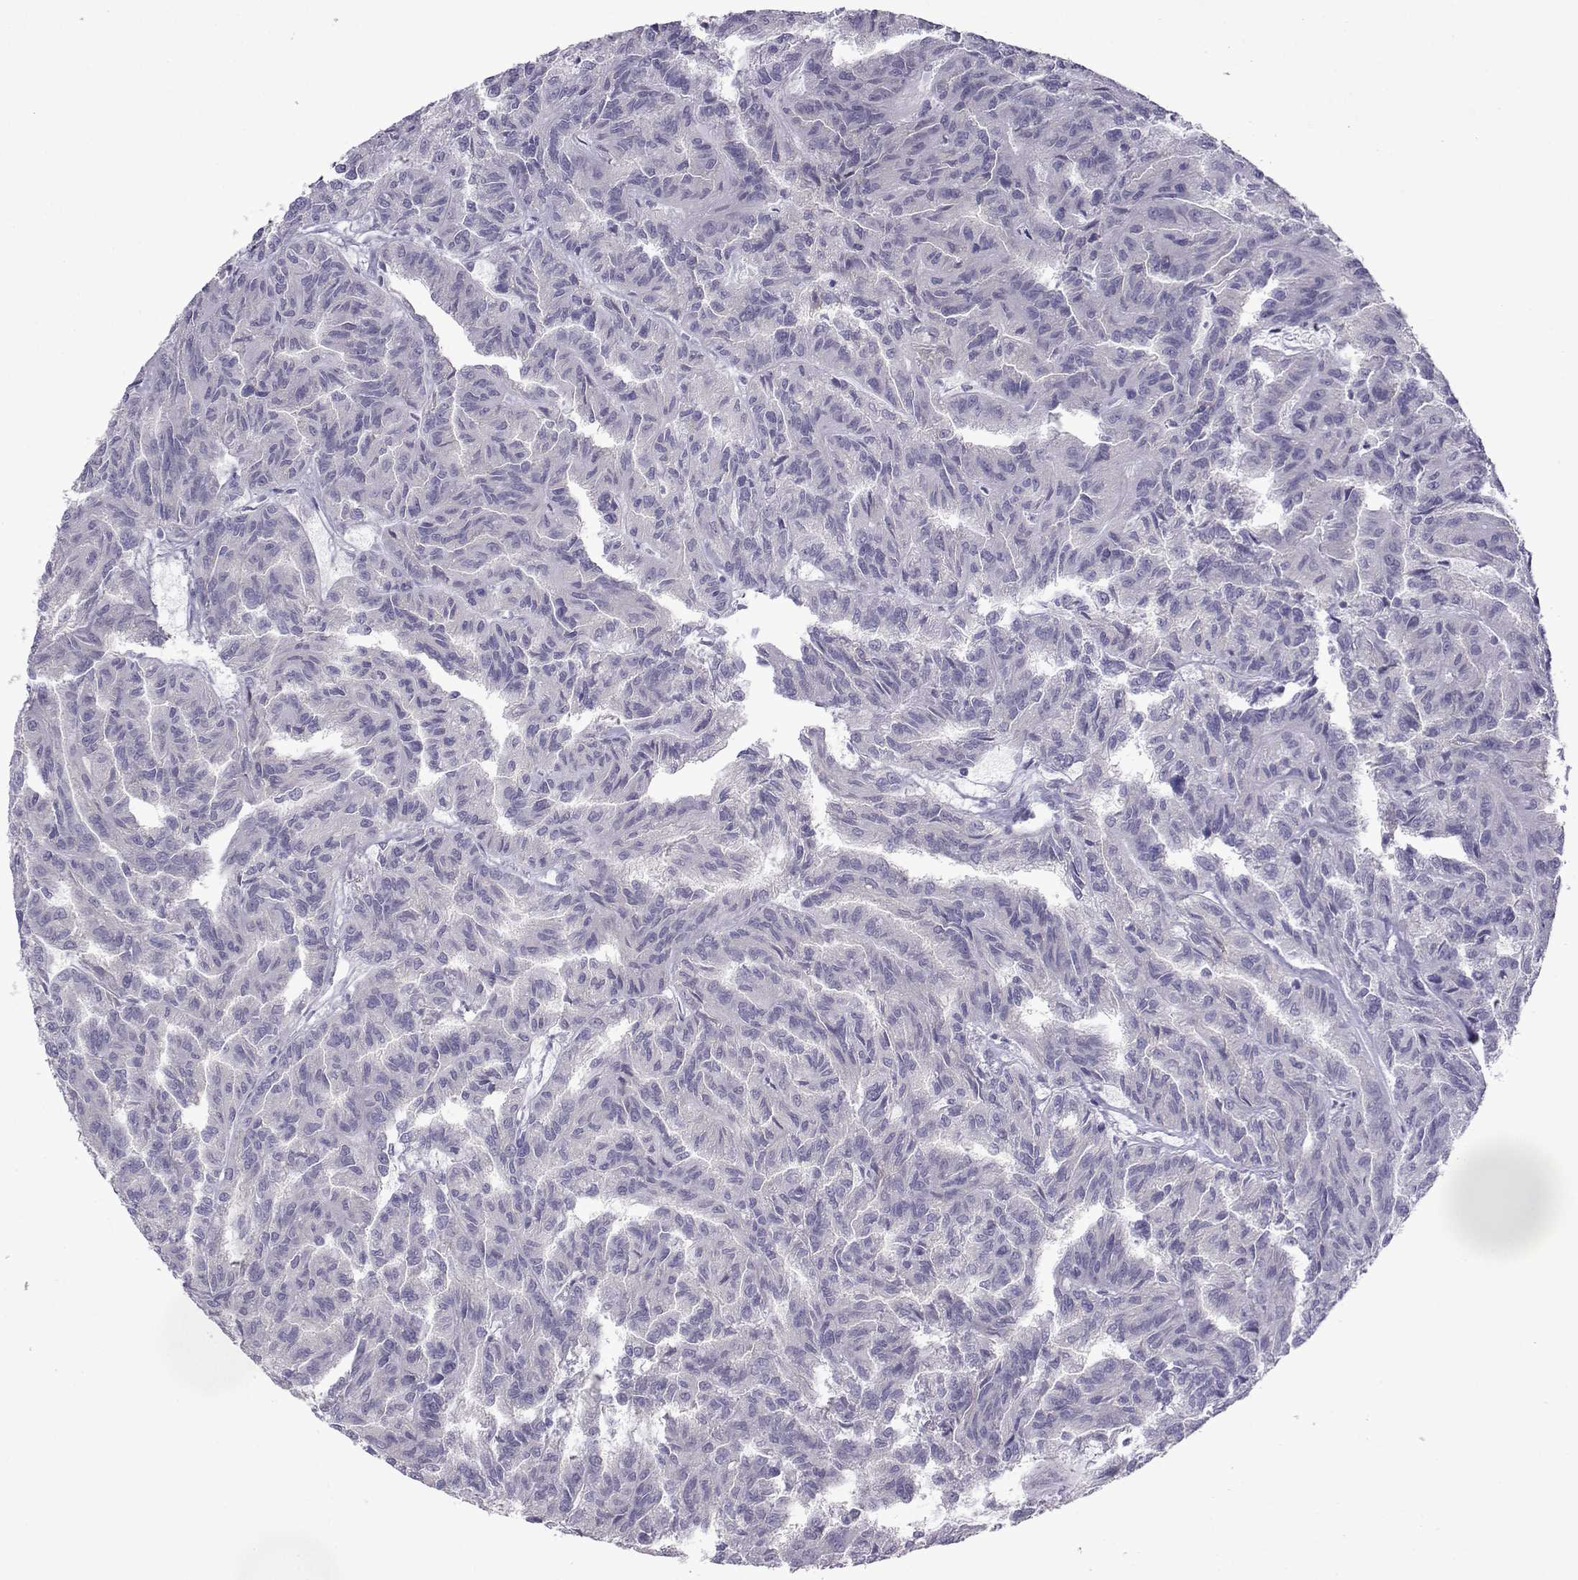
{"staining": {"intensity": "negative", "quantity": "none", "location": "none"}, "tissue": "renal cancer", "cell_type": "Tumor cells", "image_type": "cancer", "snomed": [{"axis": "morphology", "description": "Adenocarcinoma, NOS"}, {"axis": "topography", "description": "Kidney"}], "caption": "Immunohistochemistry of adenocarcinoma (renal) reveals no positivity in tumor cells. The staining was performed using DAB (3,3'-diaminobenzidine) to visualize the protein expression in brown, while the nuclei were stained in blue with hematoxylin (Magnification: 20x).", "gene": "COL22A1", "patient": {"sex": "male", "age": 79}}